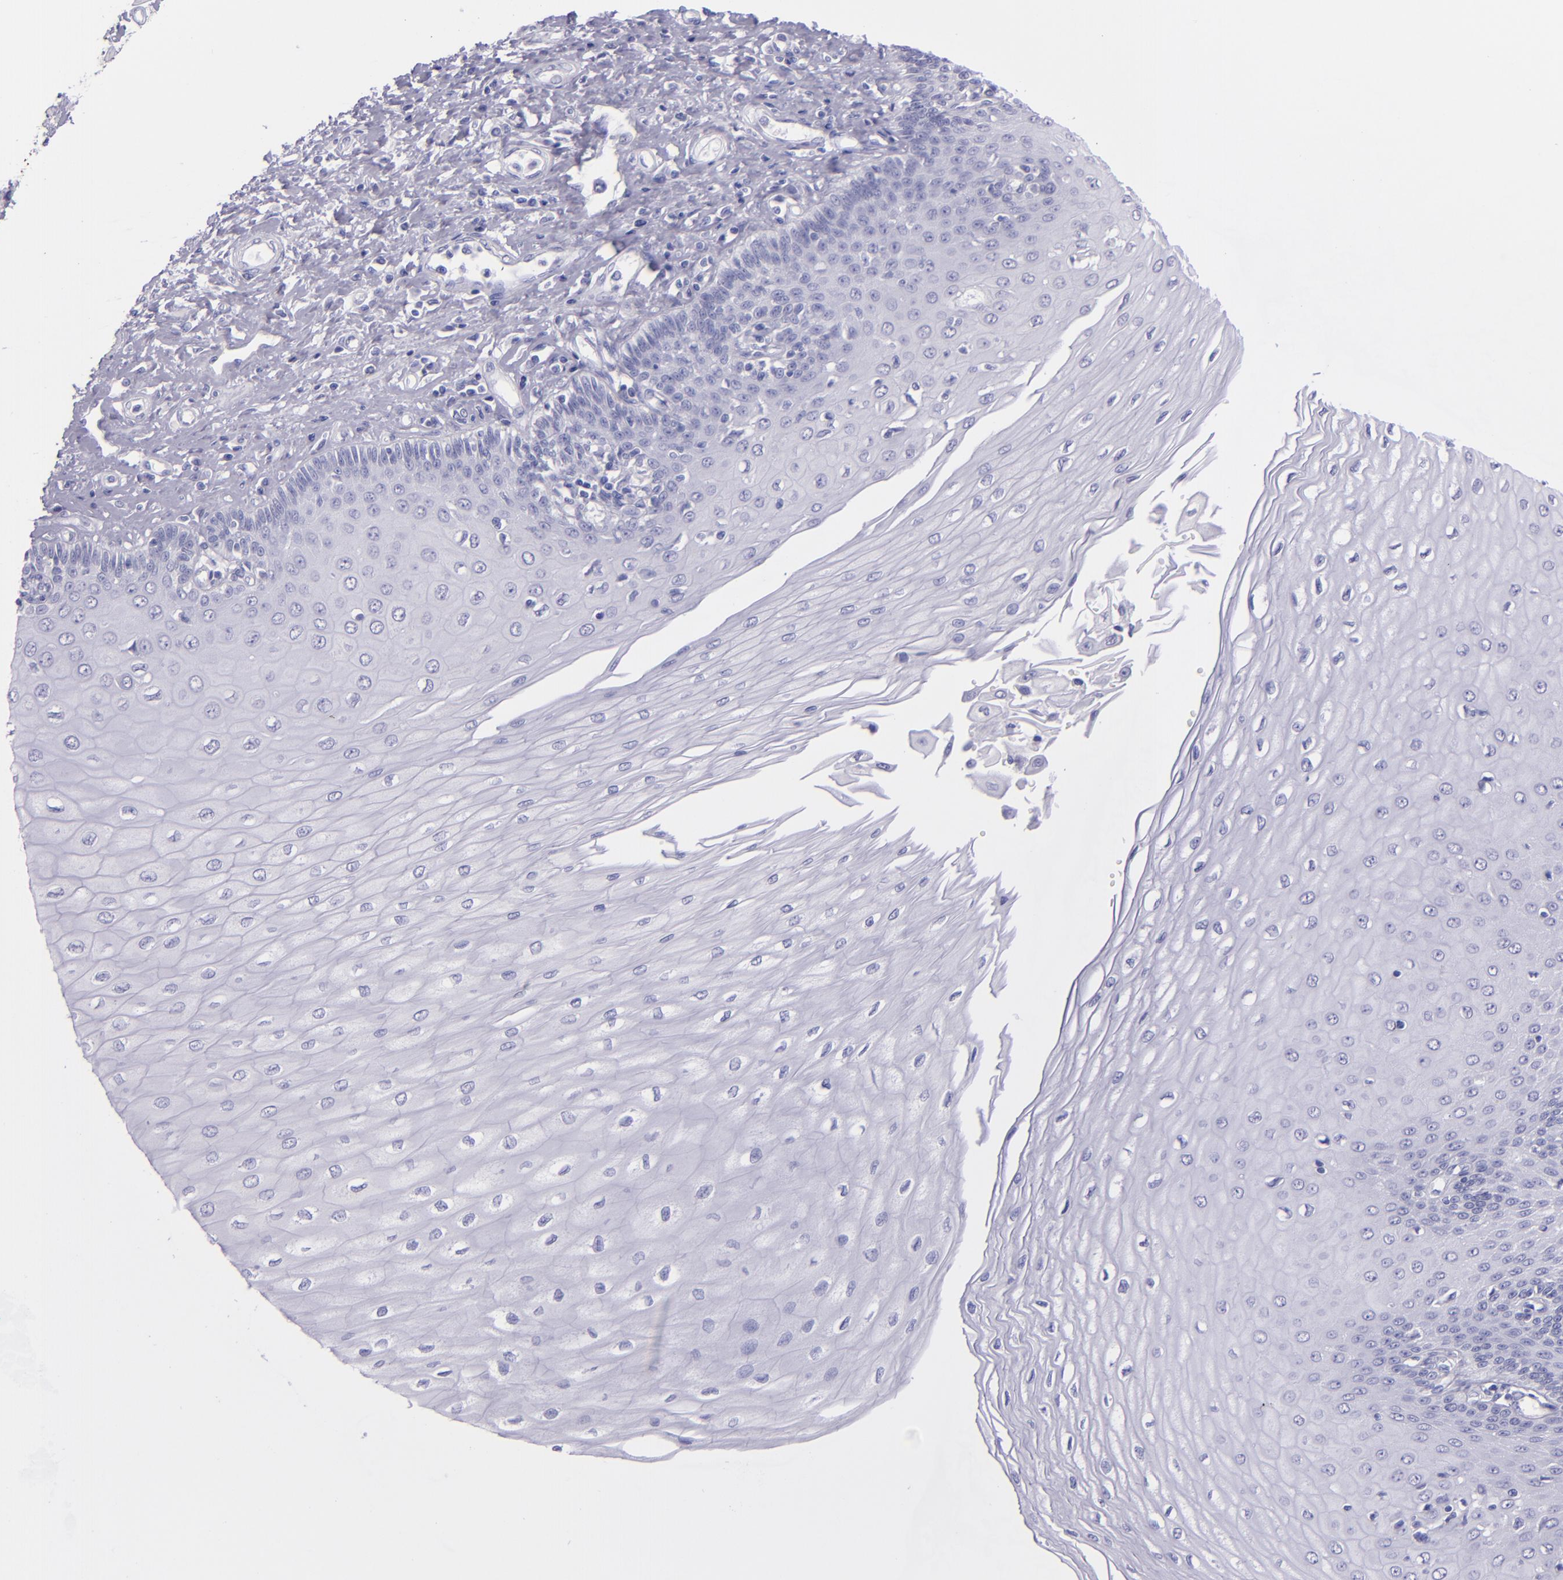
{"staining": {"intensity": "negative", "quantity": "none", "location": "none"}, "tissue": "esophagus", "cell_type": "Squamous epithelial cells", "image_type": "normal", "snomed": [{"axis": "morphology", "description": "Normal tissue, NOS"}, {"axis": "topography", "description": "Esophagus"}], "caption": "Squamous epithelial cells are negative for brown protein staining in normal esophagus. (IHC, brightfield microscopy, high magnification).", "gene": "TNNT3", "patient": {"sex": "male", "age": 70}}